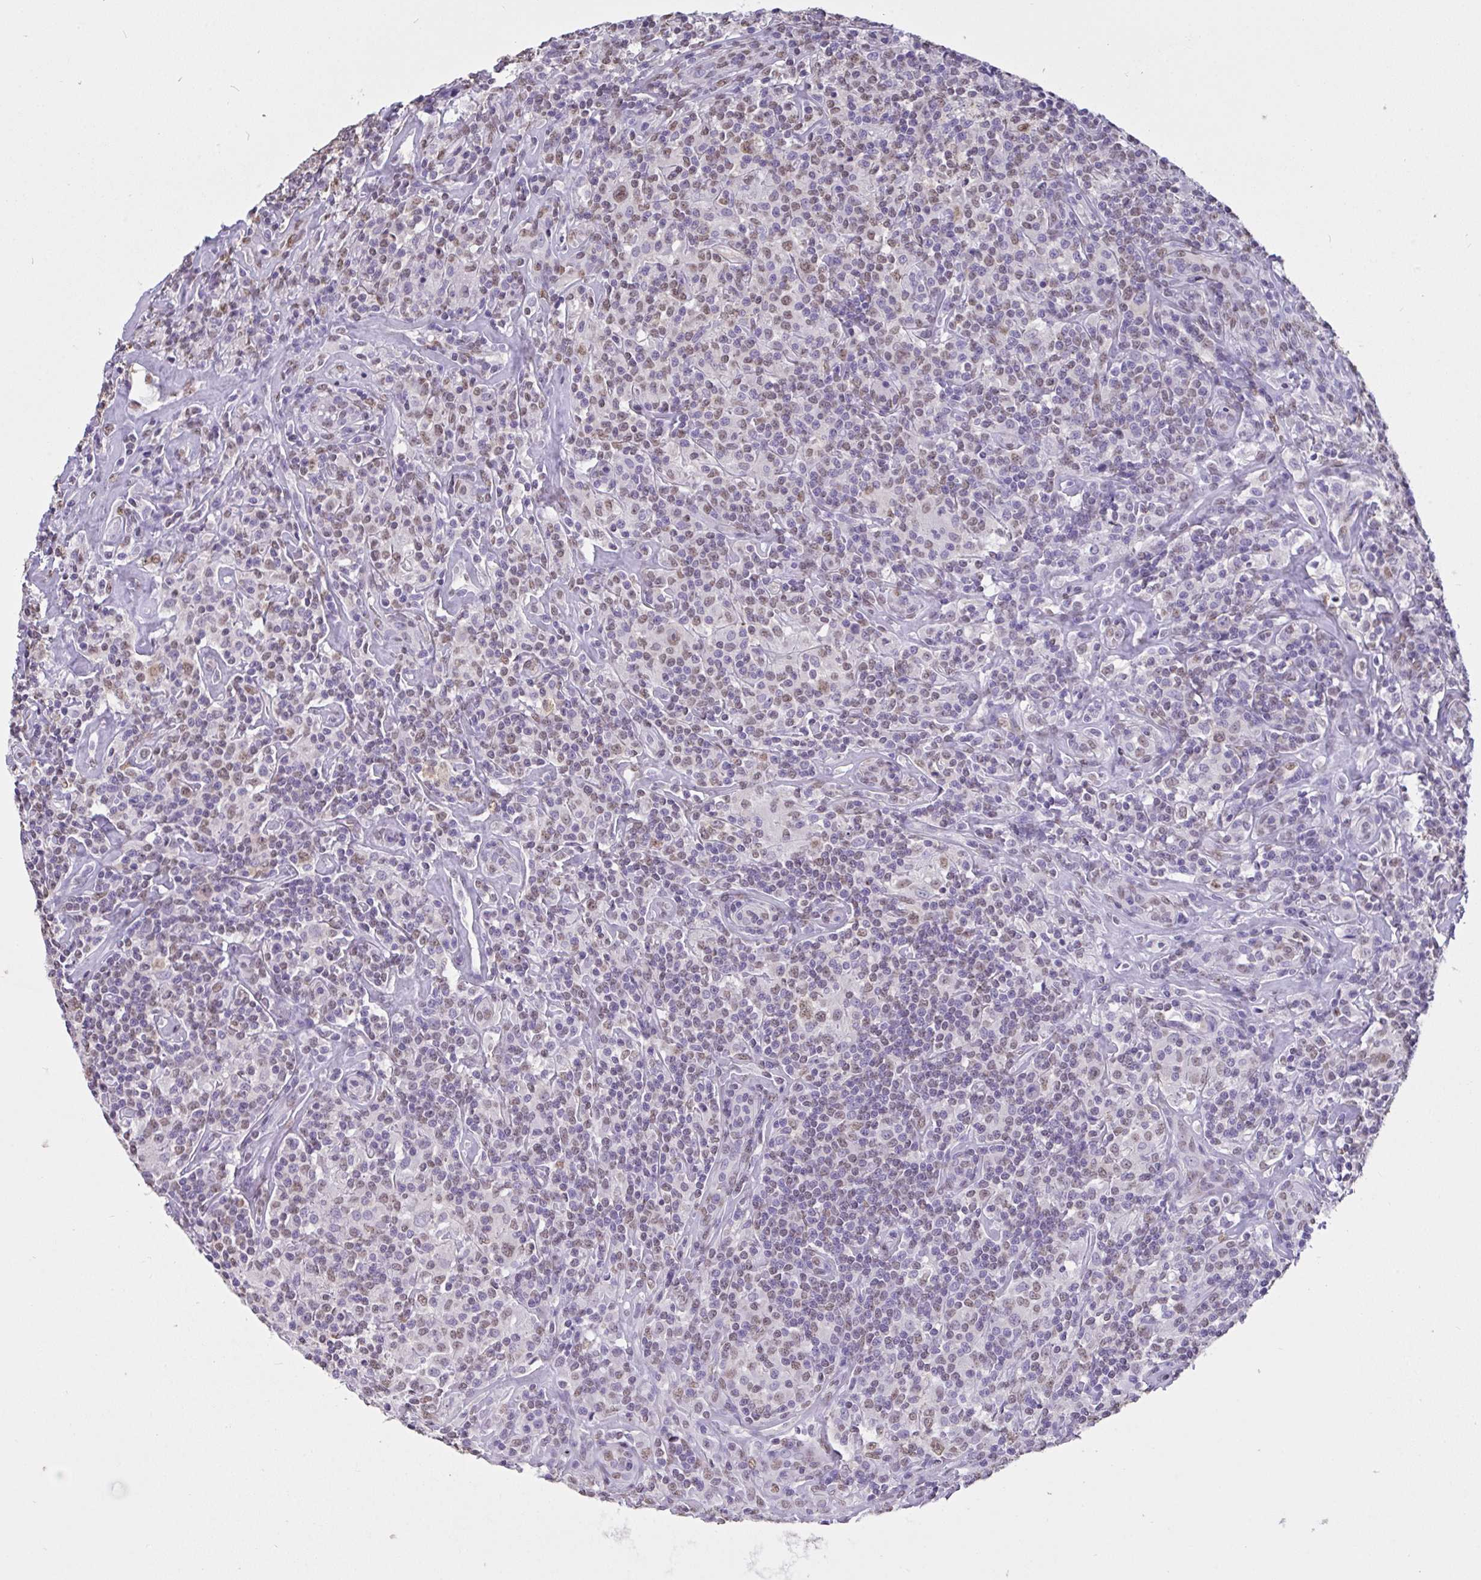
{"staining": {"intensity": "weak", "quantity": ">75%", "location": "nuclear"}, "tissue": "lymphoma", "cell_type": "Tumor cells", "image_type": "cancer", "snomed": [{"axis": "morphology", "description": "Hodgkin's disease, NOS"}, {"axis": "morphology", "description": "Hodgkin's lymphoma, nodular sclerosis"}, {"axis": "topography", "description": "Lymph node"}], "caption": "Immunohistochemical staining of Hodgkin's lymphoma, nodular sclerosis shows low levels of weak nuclear positivity in approximately >75% of tumor cells.", "gene": "SEMA6B", "patient": {"sex": "female", "age": 10}}